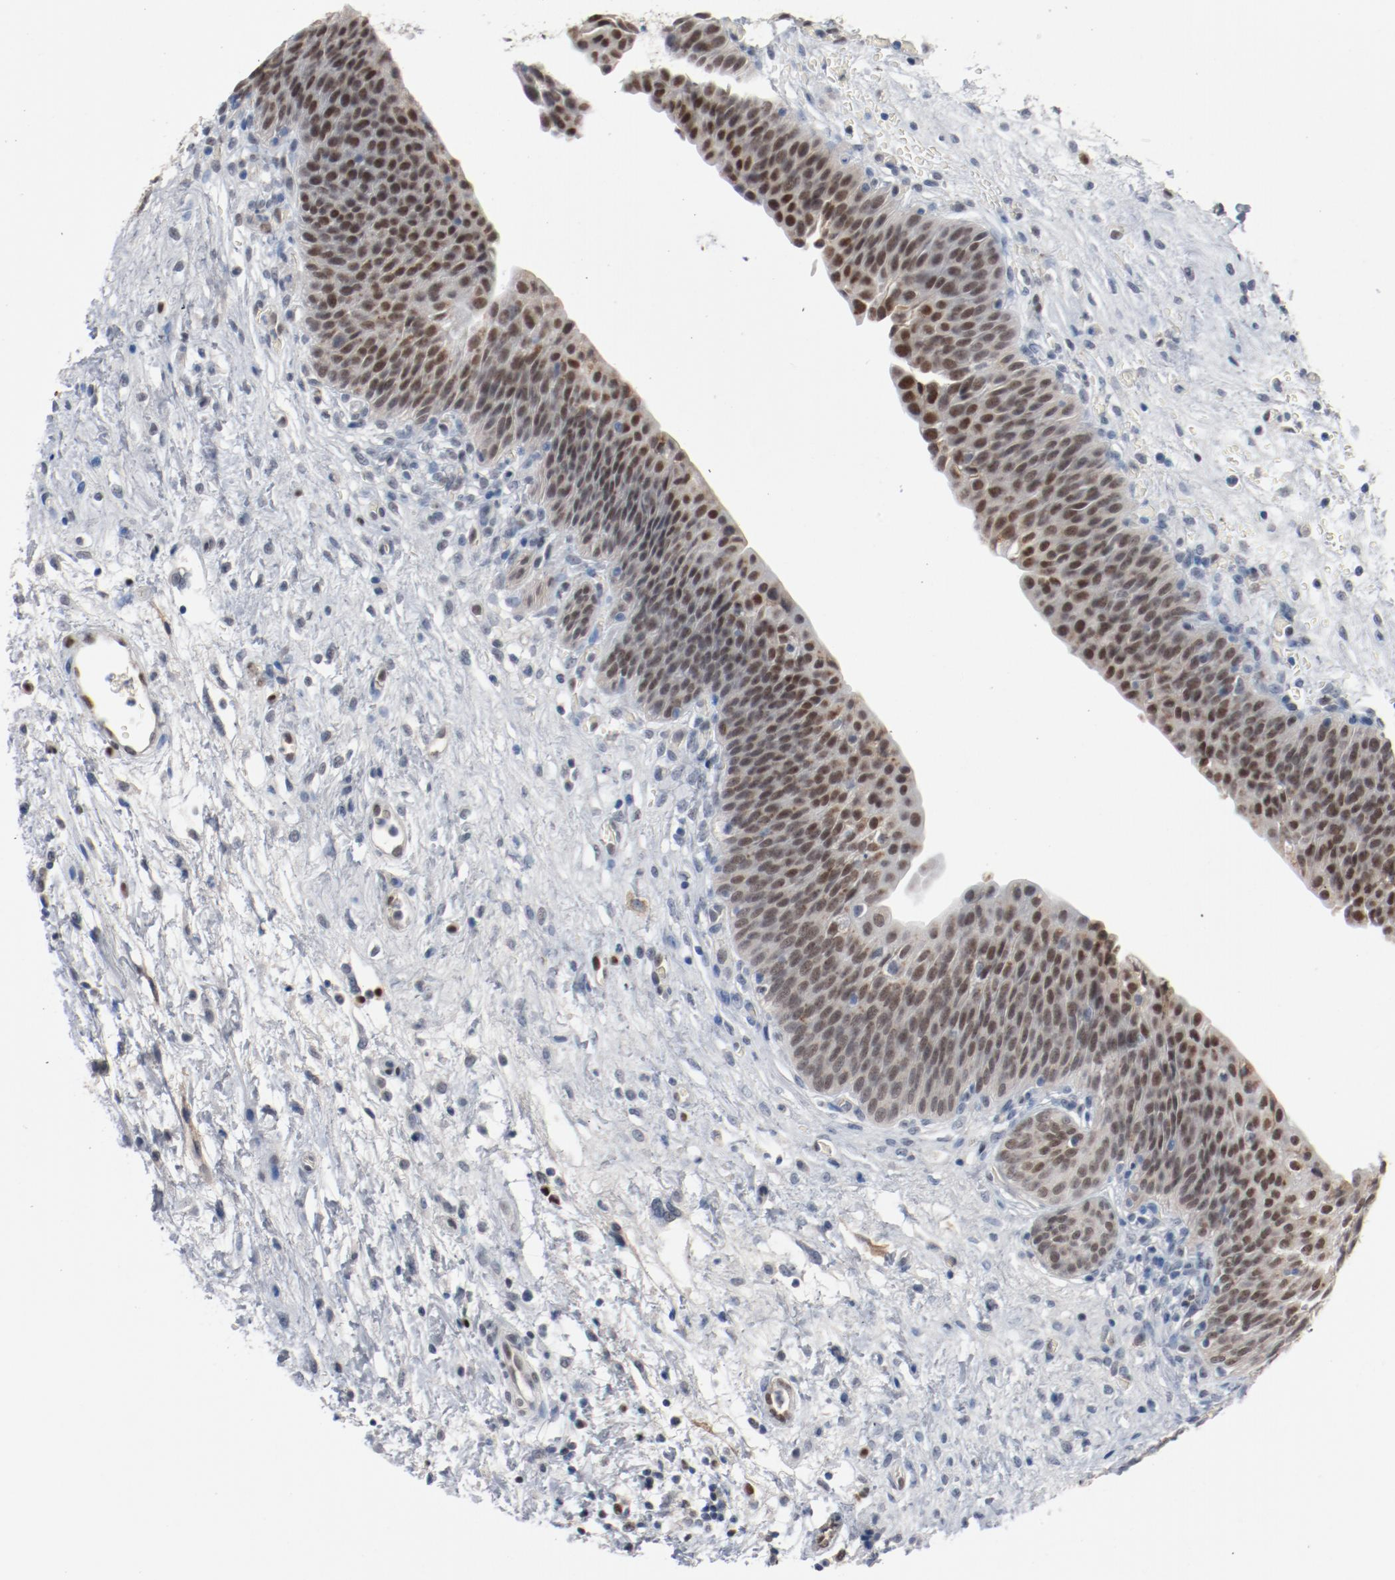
{"staining": {"intensity": "weak", "quantity": ">75%", "location": "cytoplasmic/membranous,nuclear"}, "tissue": "urinary bladder", "cell_type": "Urothelial cells", "image_type": "normal", "snomed": [{"axis": "morphology", "description": "Normal tissue, NOS"}, {"axis": "topography", "description": "Smooth muscle"}, {"axis": "topography", "description": "Urinary bladder"}], "caption": "Urinary bladder stained with a brown dye shows weak cytoplasmic/membranous,nuclear positive staining in about >75% of urothelial cells.", "gene": "ENSG00000285708", "patient": {"sex": "male", "age": 35}}